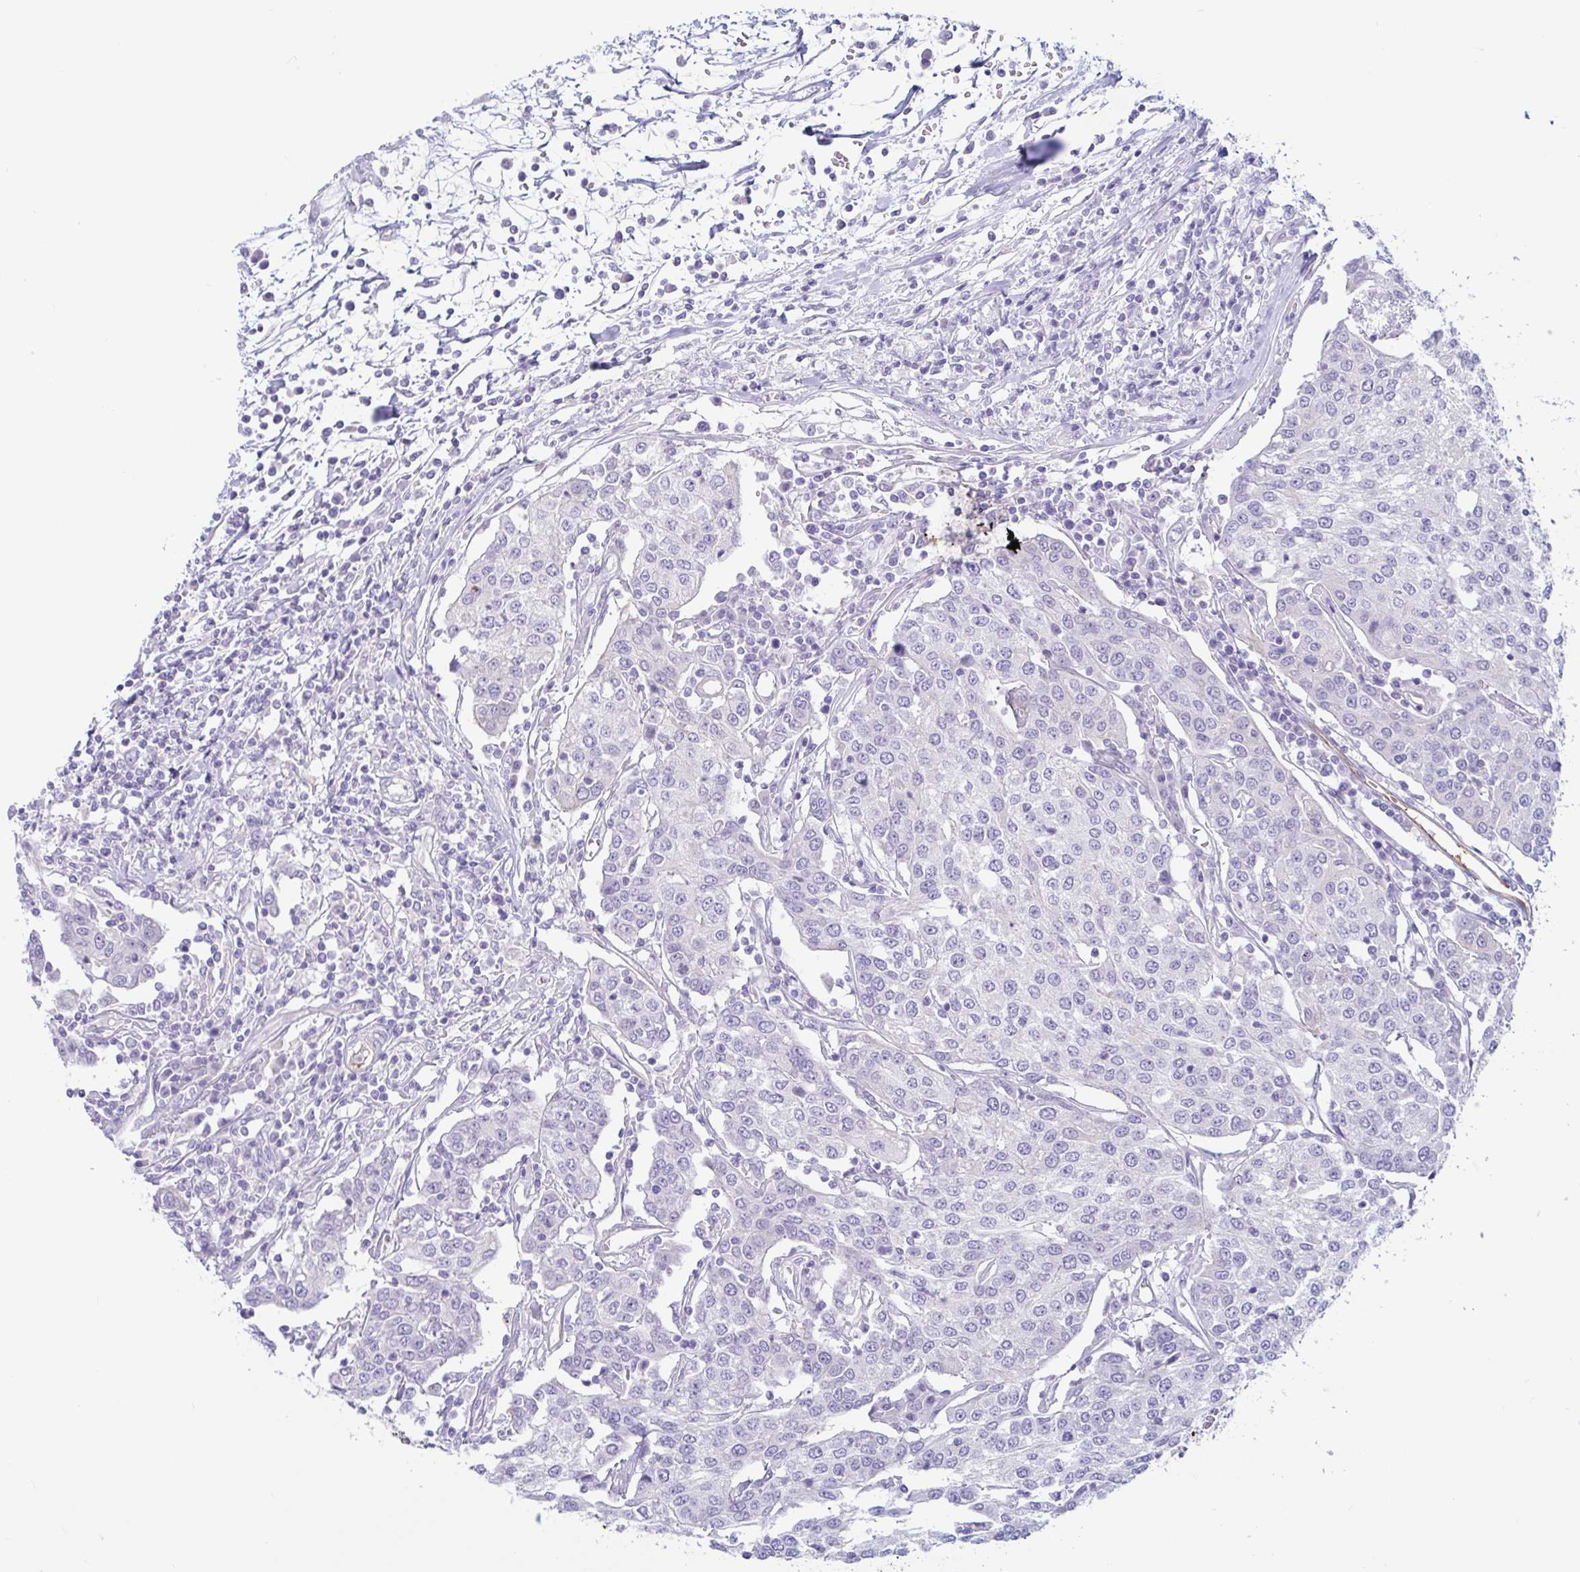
{"staining": {"intensity": "negative", "quantity": "none", "location": "none"}, "tissue": "urothelial cancer", "cell_type": "Tumor cells", "image_type": "cancer", "snomed": [{"axis": "morphology", "description": "Urothelial carcinoma, High grade"}, {"axis": "topography", "description": "Urinary bladder"}], "caption": "IHC photomicrograph of urothelial cancer stained for a protein (brown), which displays no positivity in tumor cells. (Brightfield microscopy of DAB (3,3'-diaminobenzidine) immunohistochemistry (IHC) at high magnification).", "gene": "TNNI2", "patient": {"sex": "female", "age": 85}}